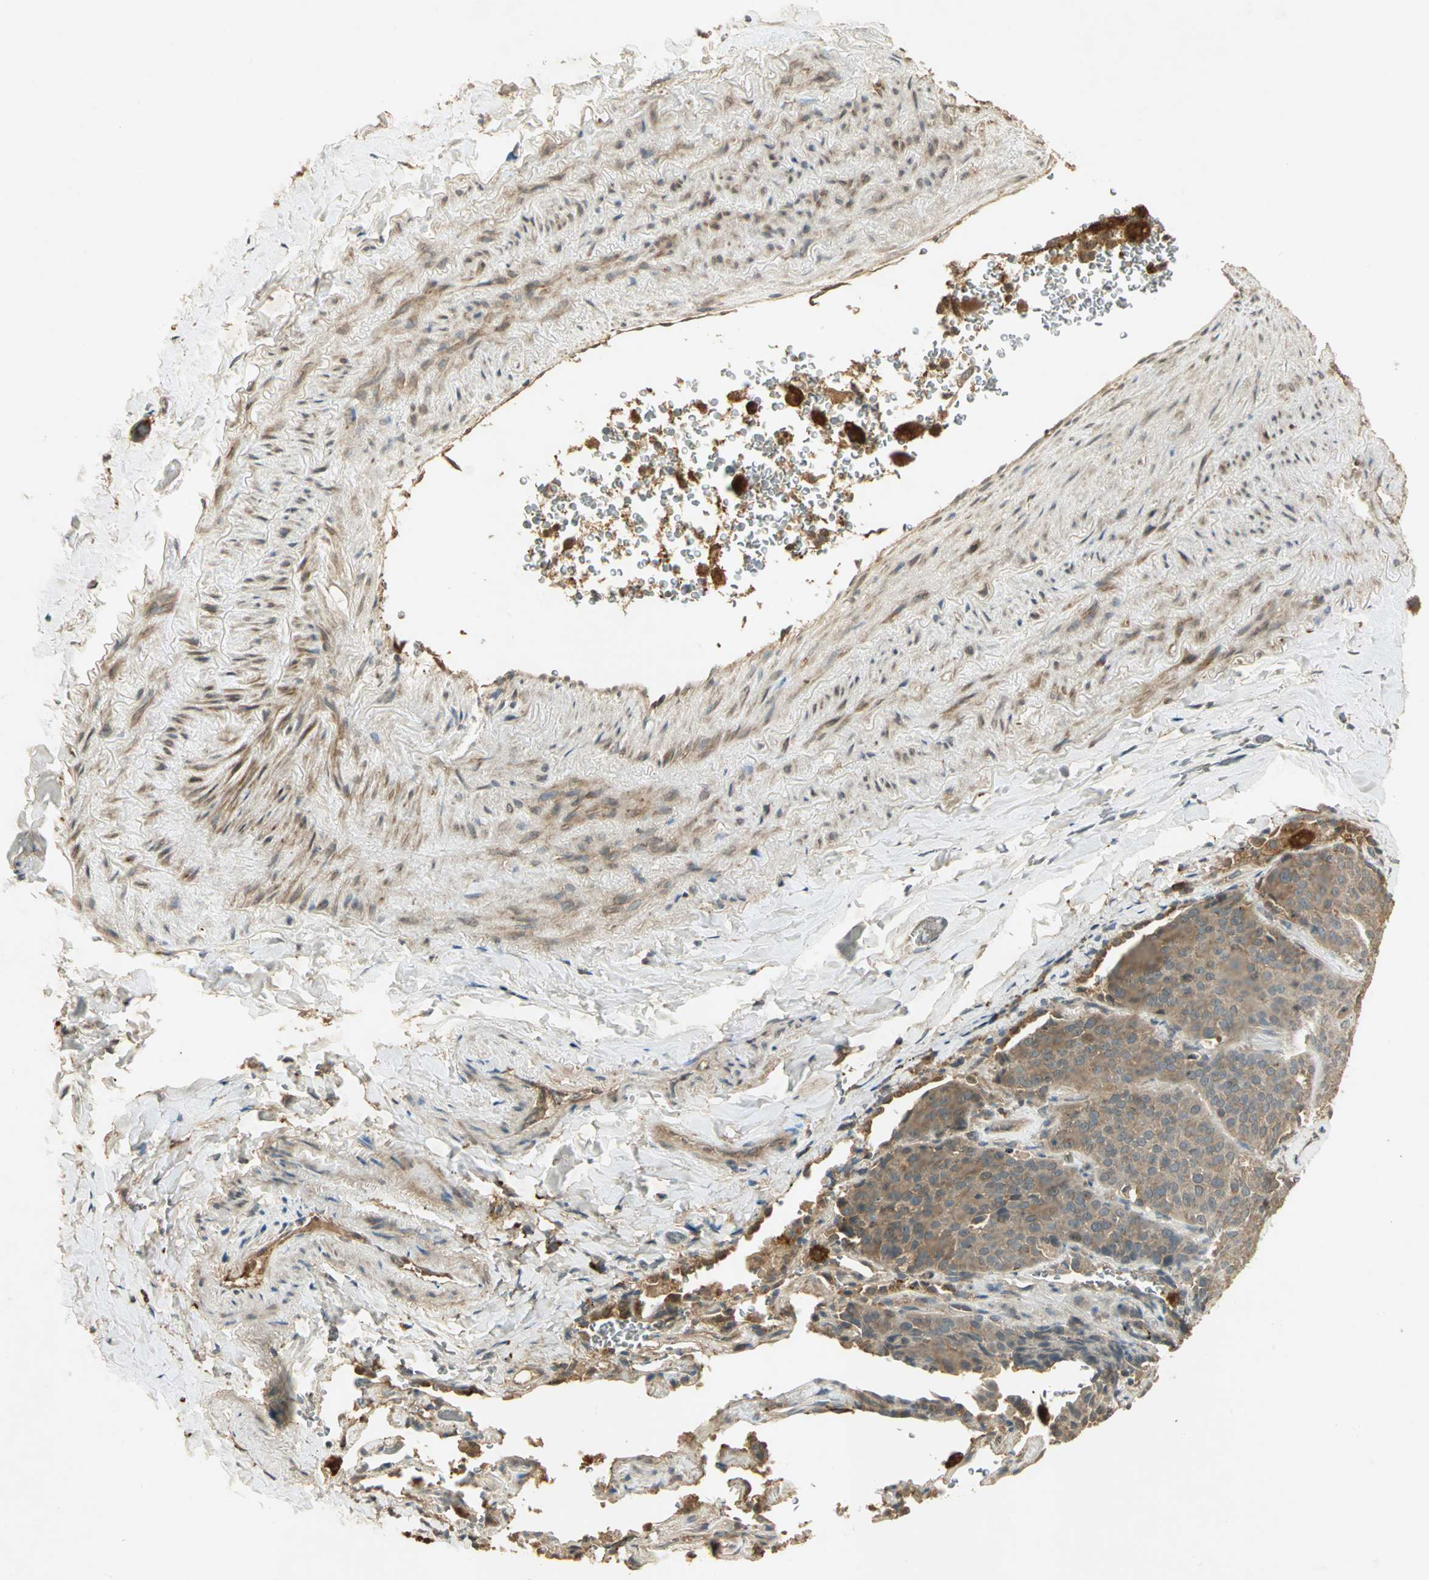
{"staining": {"intensity": "weak", "quantity": ">75%", "location": "cytoplasmic/membranous"}, "tissue": "lung cancer", "cell_type": "Tumor cells", "image_type": "cancer", "snomed": [{"axis": "morphology", "description": "Squamous cell carcinoma, NOS"}, {"axis": "topography", "description": "Lung"}], "caption": "Immunohistochemical staining of human squamous cell carcinoma (lung) displays low levels of weak cytoplasmic/membranous protein staining in approximately >75% of tumor cells. Using DAB (3,3'-diaminobenzidine) (brown) and hematoxylin (blue) stains, captured at high magnification using brightfield microscopy.", "gene": "KEAP1", "patient": {"sex": "male", "age": 54}}